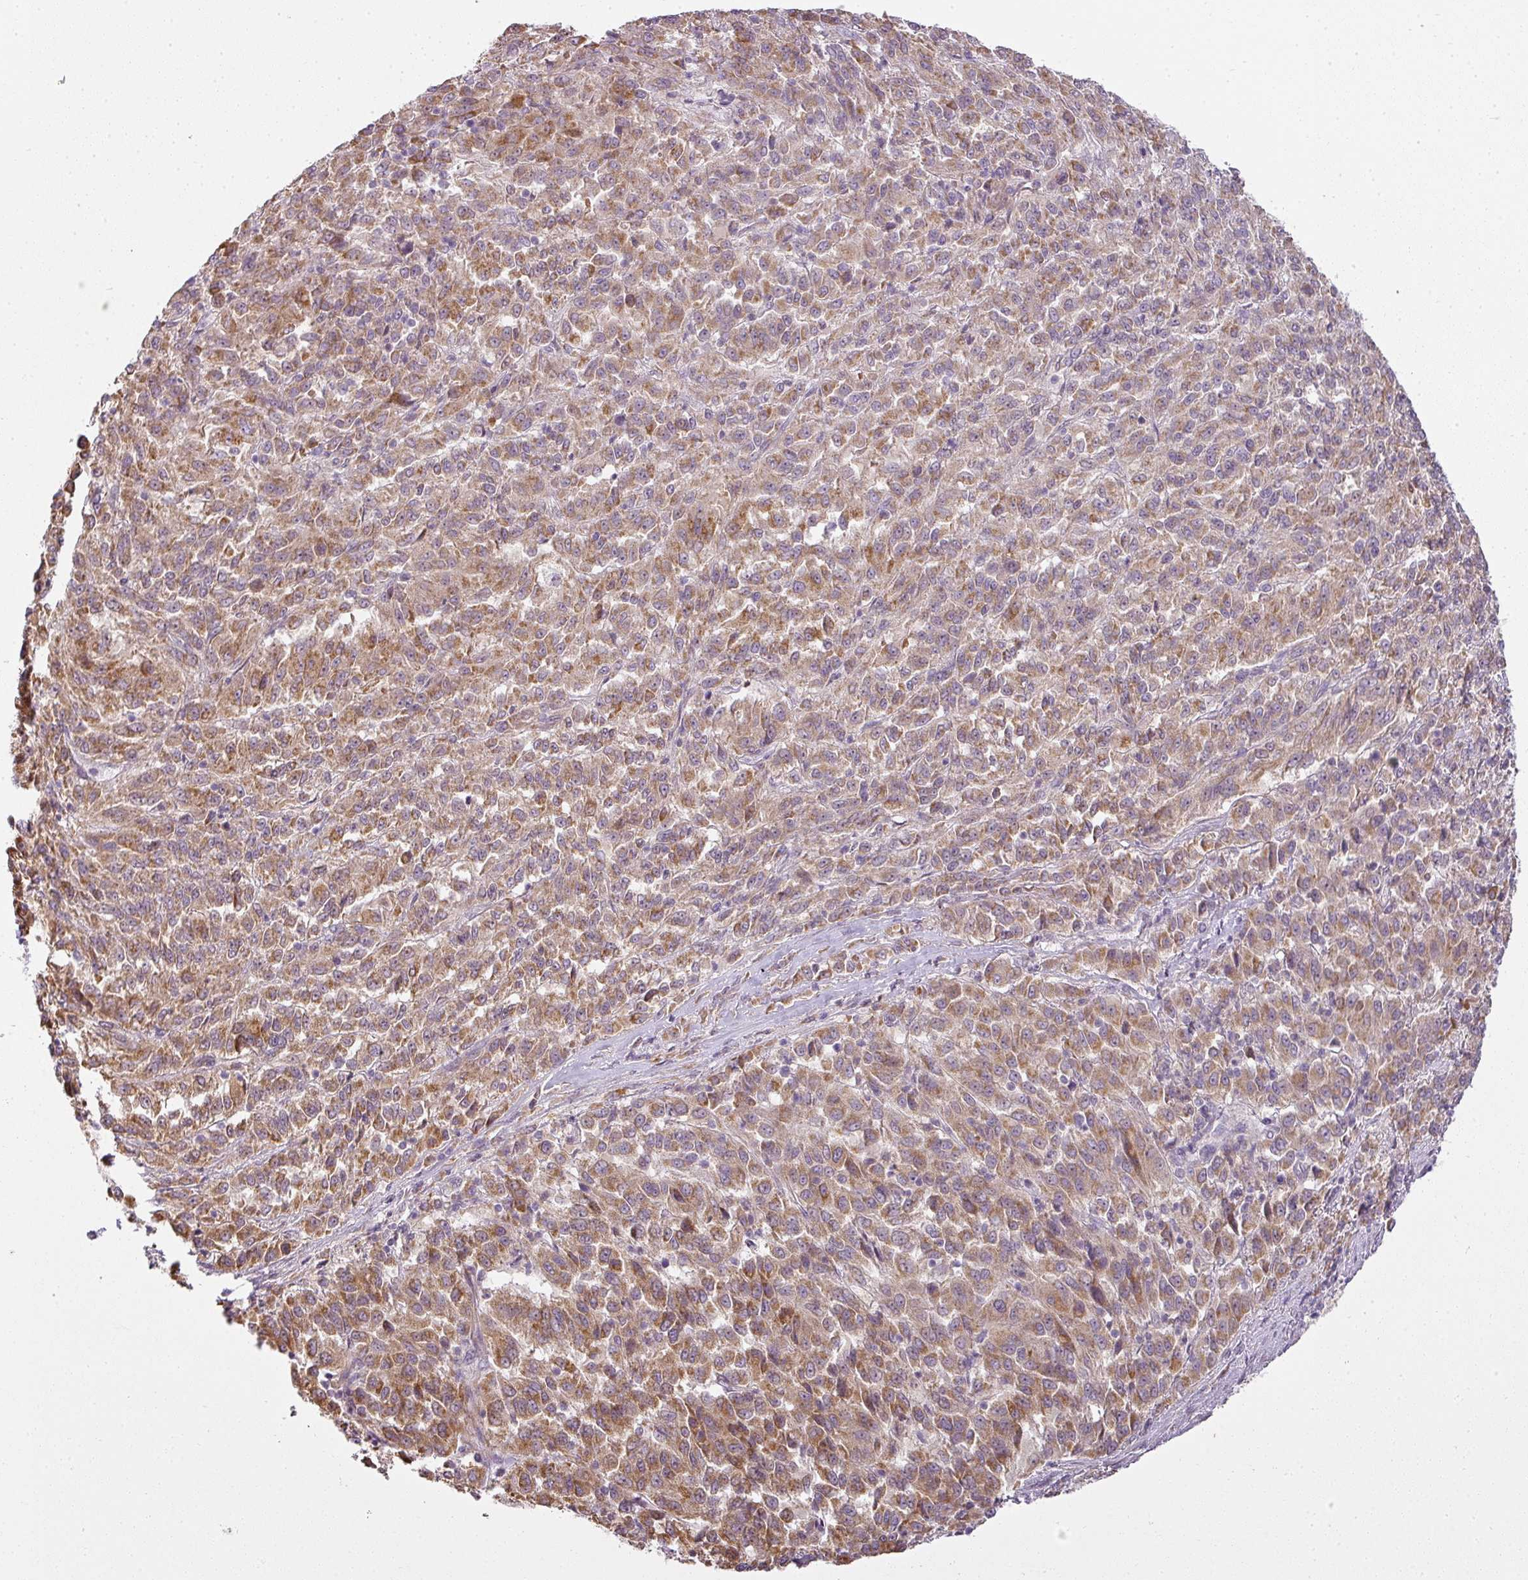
{"staining": {"intensity": "moderate", "quantity": ">75%", "location": "cytoplasmic/membranous"}, "tissue": "melanoma", "cell_type": "Tumor cells", "image_type": "cancer", "snomed": [{"axis": "morphology", "description": "Malignant melanoma, Metastatic site"}, {"axis": "topography", "description": "Lung"}], "caption": "Immunohistochemical staining of melanoma displays moderate cytoplasmic/membranous protein expression in approximately >75% of tumor cells.", "gene": "LY75", "patient": {"sex": "male", "age": 64}}